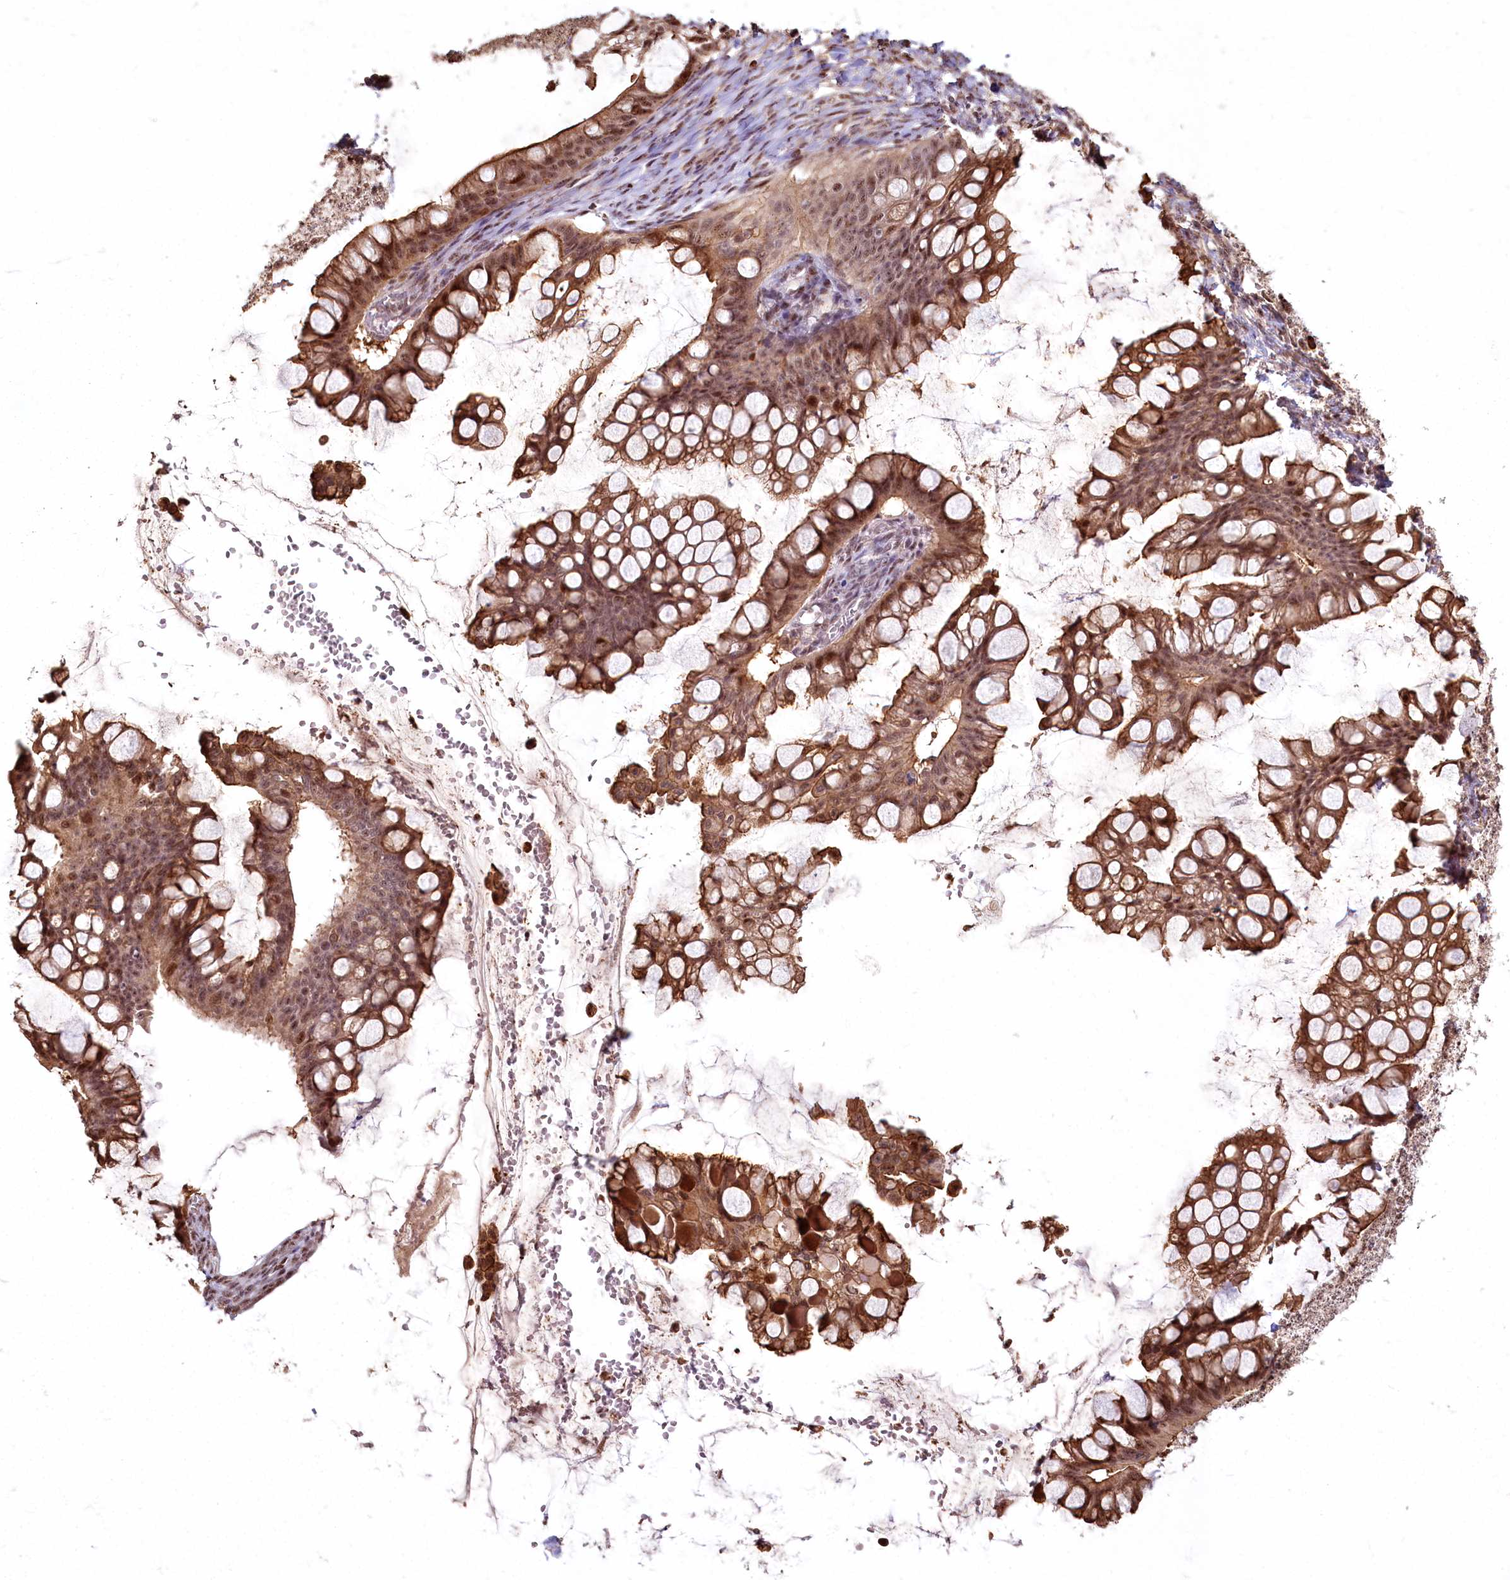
{"staining": {"intensity": "moderate", "quantity": ">75%", "location": "cytoplasmic/membranous,nuclear"}, "tissue": "ovarian cancer", "cell_type": "Tumor cells", "image_type": "cancer", "snomed": [{"axis": "morphology", "description": "Cystadenocarcinoma, mucinous, NOS"}, {"axis": "topography", "description": "Ovary"}], "caption": "A high-resolution histopathology image shows IHC staining of mucinous cystadenocarcinoma (ovarian), which displays moderate cytoplasmic/membranous and nuclear expression in approximately >75% of tumor cells.", "gene": "PYROXD1", "patient": {"sex": "female", "age": 73}}